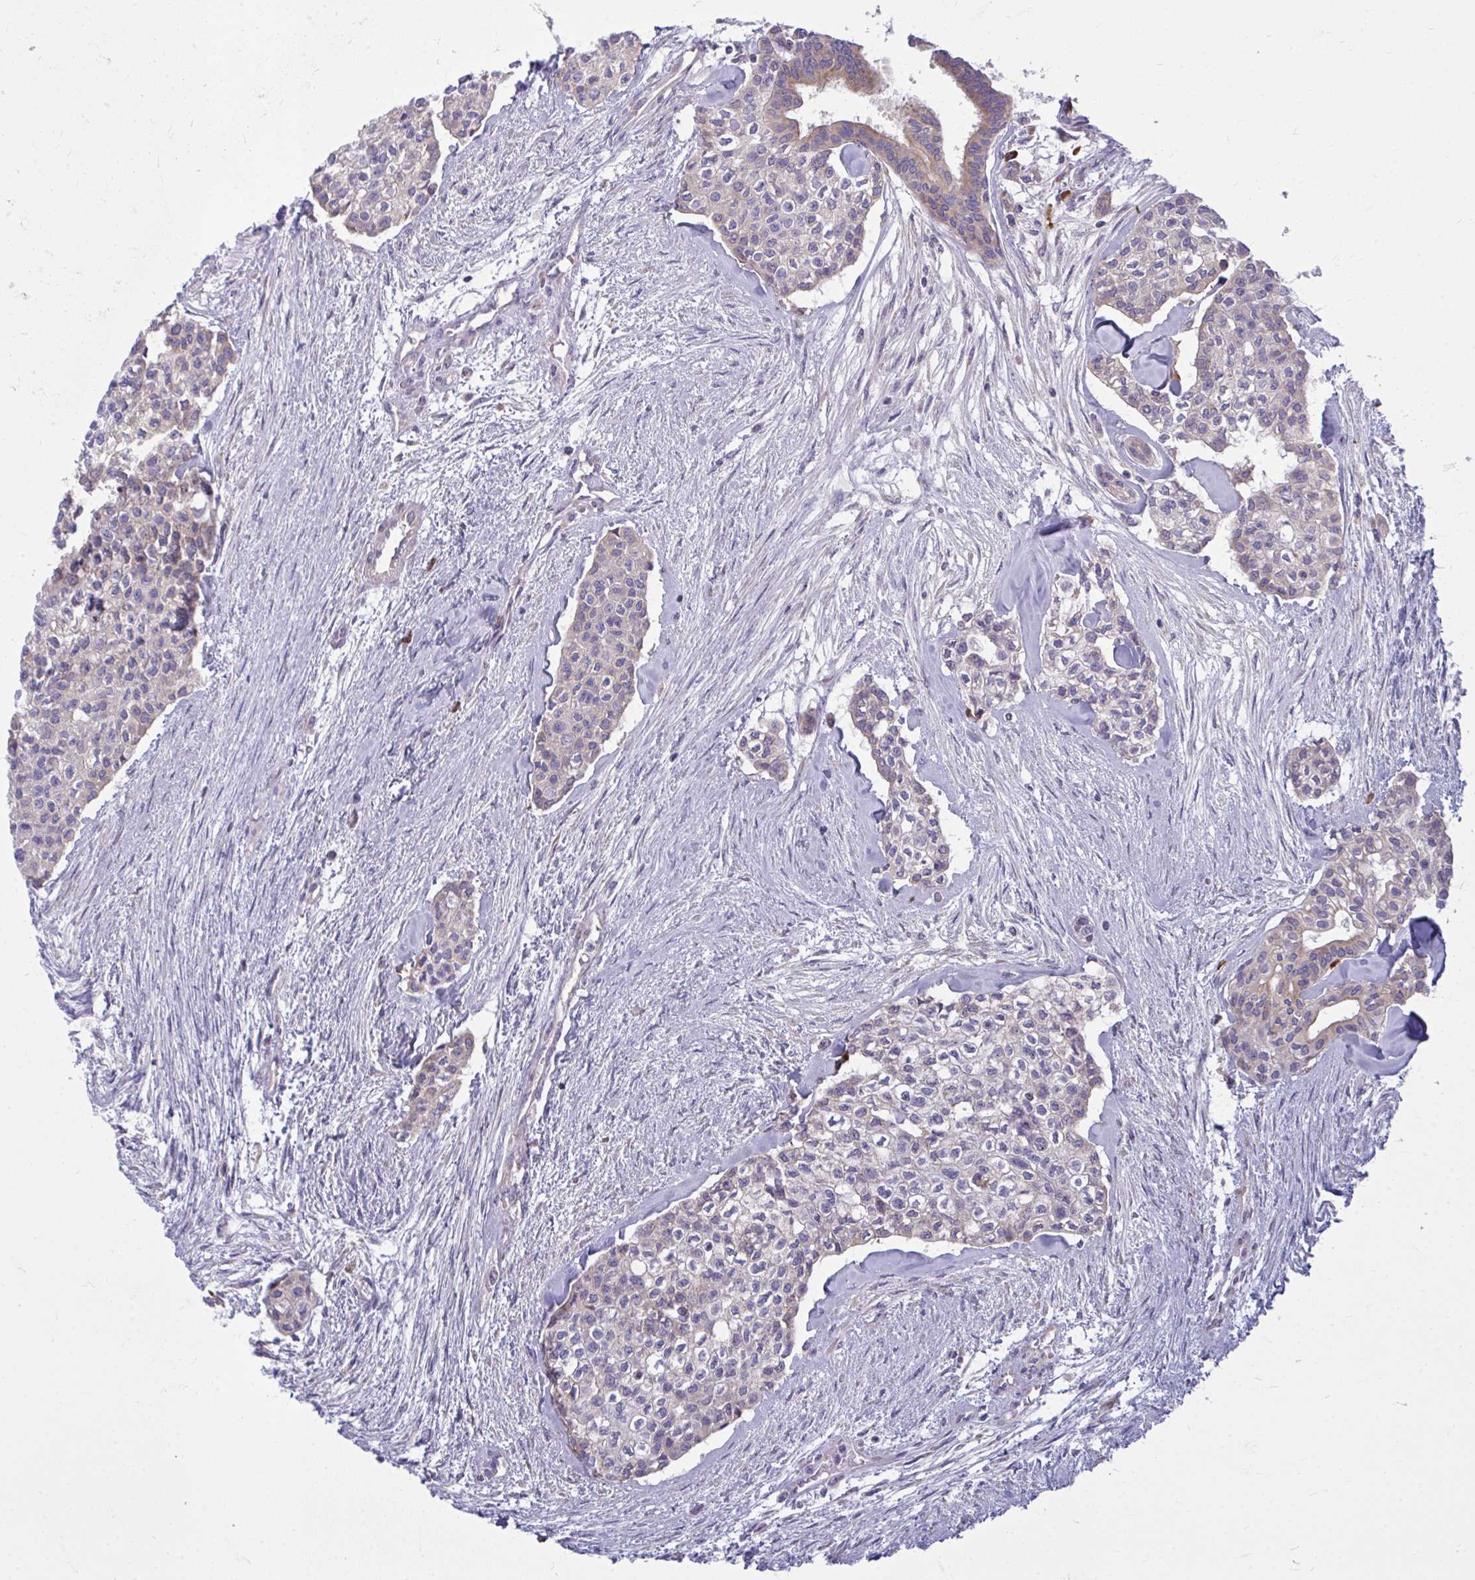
{"staining": {"intensity": "negative", "quantity": "none", "location": "none"}, "tissue": "head and neck cancer", "cell_type": "Tumor cells", "image_type": "cancer", "snomed": [{"axis": "morphology", "description": "Adenocarcinoma, NOS"}, {"axis": "topography", "description": "Head-Neck"}], "caption": "IHC of human head and neck cancer displays no staining in tumor cells.", "gene": "CEMP1", "patient": {"sex": "male", "age": 81}}